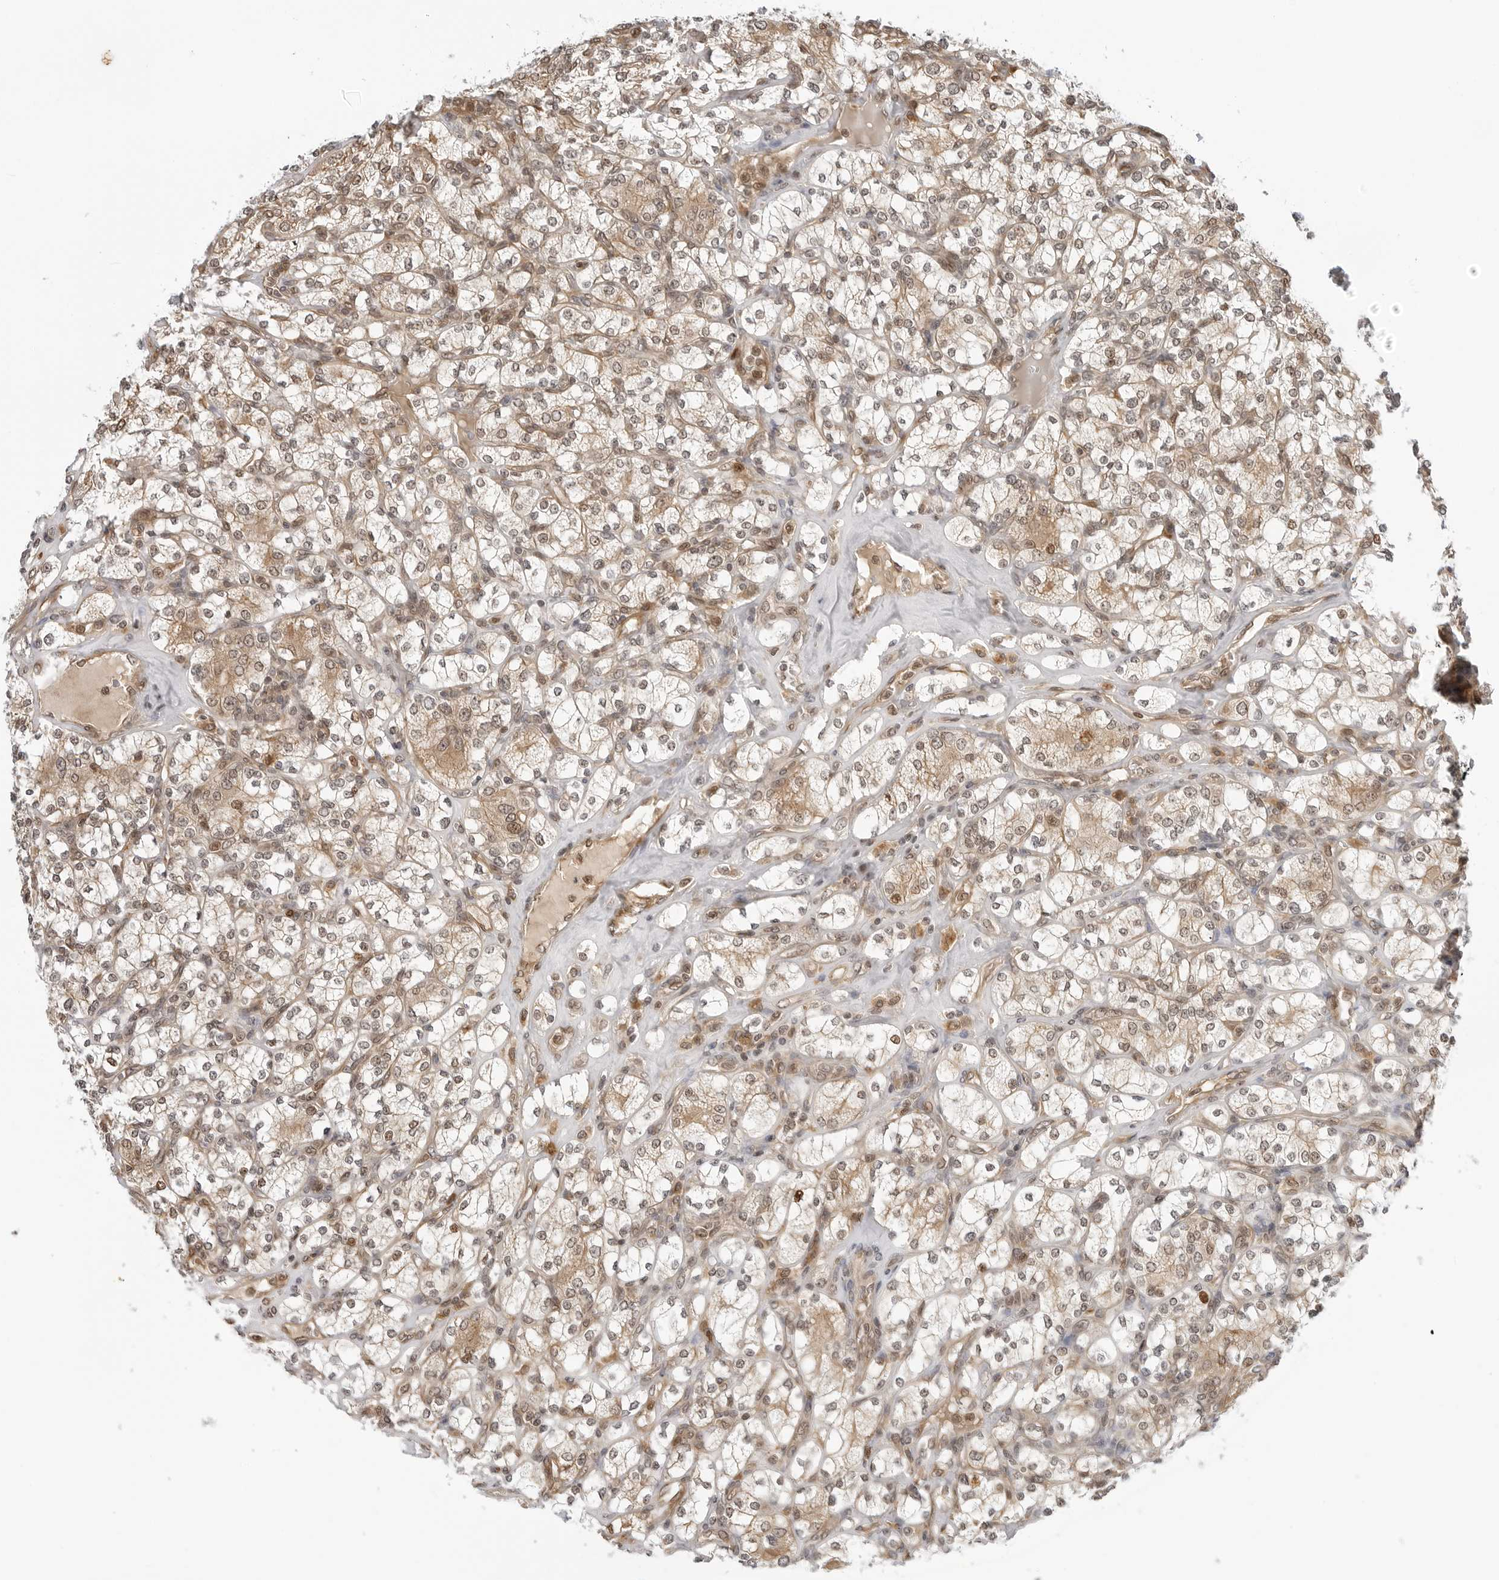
{"staining": {"intensity": "moderate", "quantity": "25%-75%", "location": "cytoplasmic/membranous,nuclear"}, "tissue": "renal cancer", "cell_type": "Tumor cells", "image_type": "cancer", "snomed": [{"axis": "morphology", "description": "Adenocarcinoma, NOS"}, {"axis": "topography", "description": "Kidney"}], "caption": "Protein expression analysis of renal cancer (adenocarcinoma) displays moderate cytoplasmic/membranous and nuclear positivity in approximately 25%-75% of tumor cells. Using DAB (brown) and hematoxylin (blue) stains, captured at high magnification using brightfield microscopy.", "gene": "TIPRL", "patient": {"sex": "male", "age": 77}}